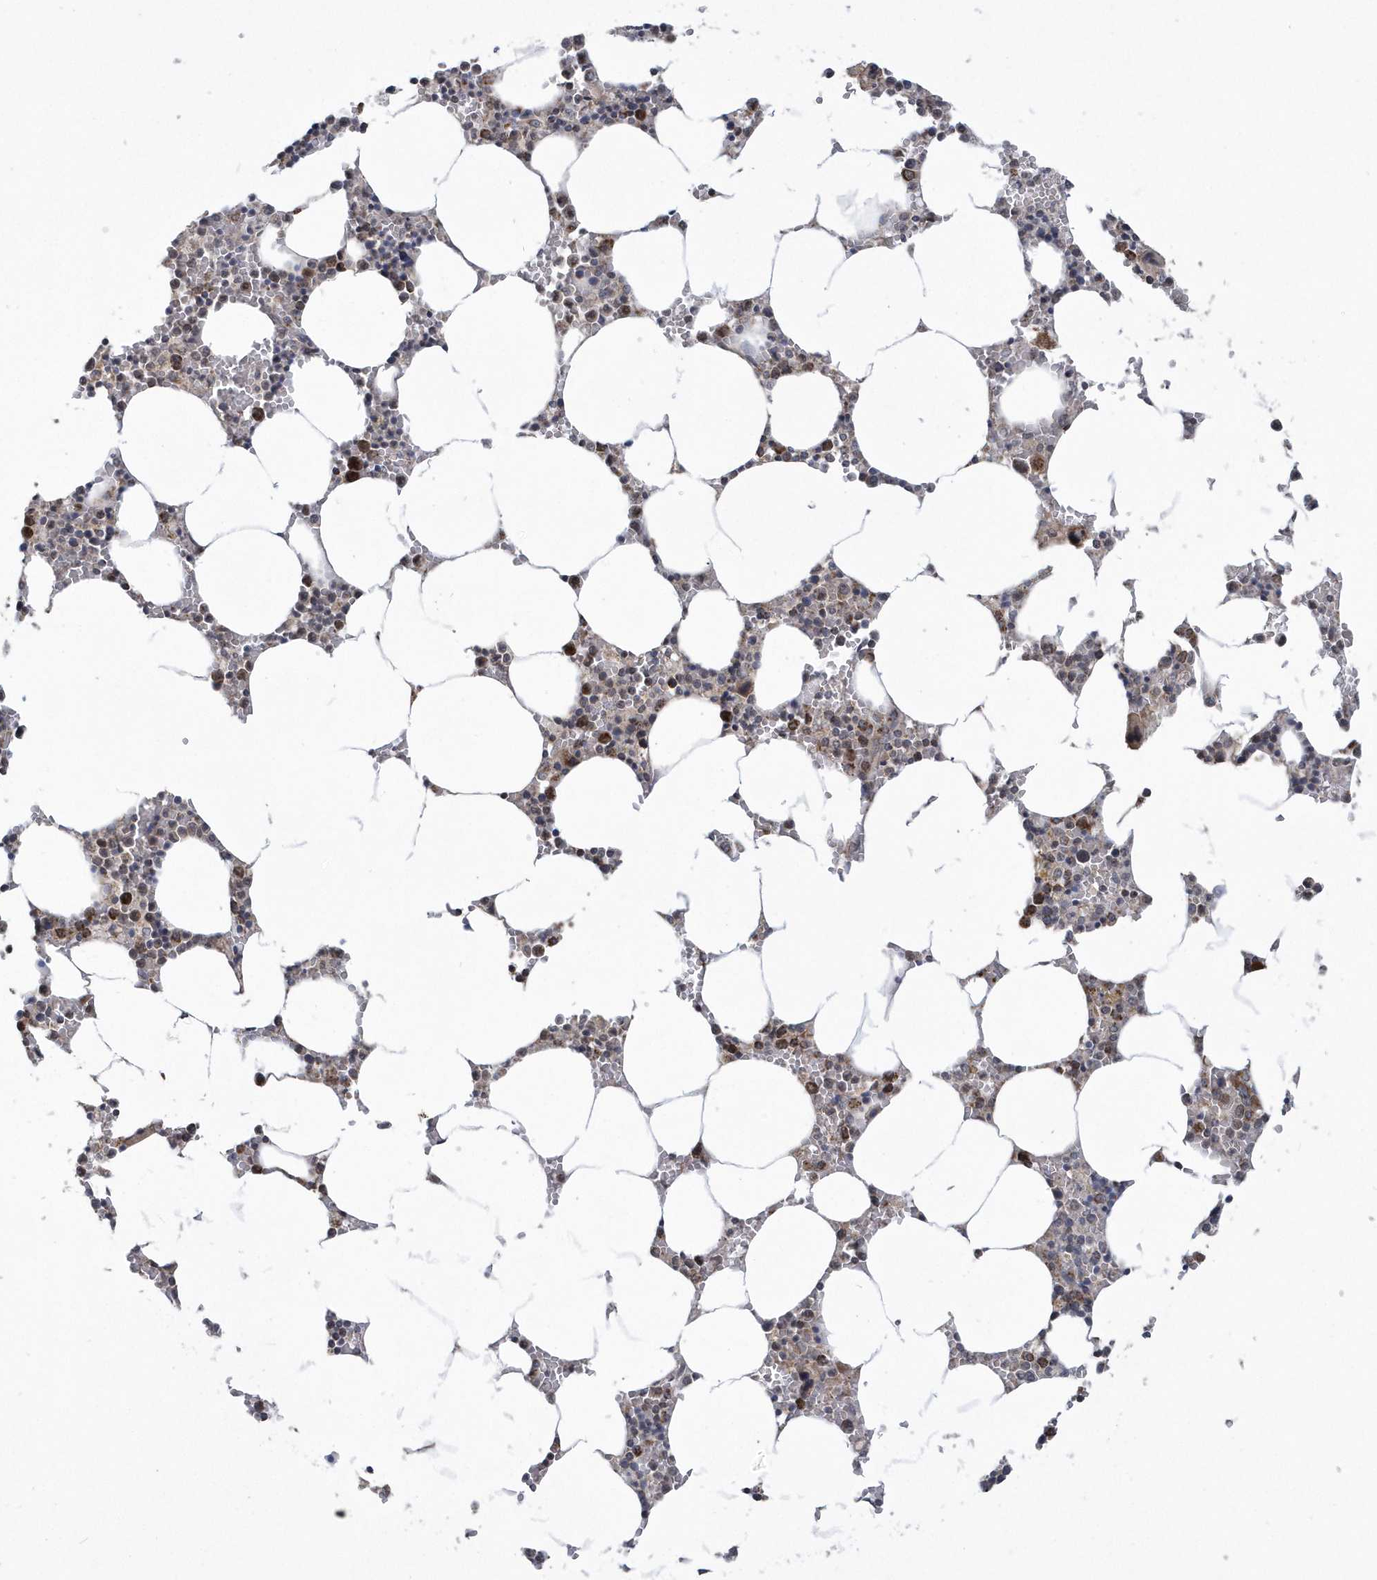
{"staining": {"intensity": "moderate", "quantity": "<25%", "location": "cytoplasmic/membranous"}, "tissue": "bone marrow", "cell_type": "Hematopoietic cells", "image_type": "normal", "snomed": [{"axis": "morphology", "description": "Normal tissue, NOS"}, {"axis": "topography", "description": "Bone marrow"}], "caption": "Protein positivity by IHC demonstrates moderate cytoplasmic/membranous expression in about <25% of hematopoietic cells in benign bone marrow.", "gene": "SLX9", "patient": {"sex": "male", "age": 70}}